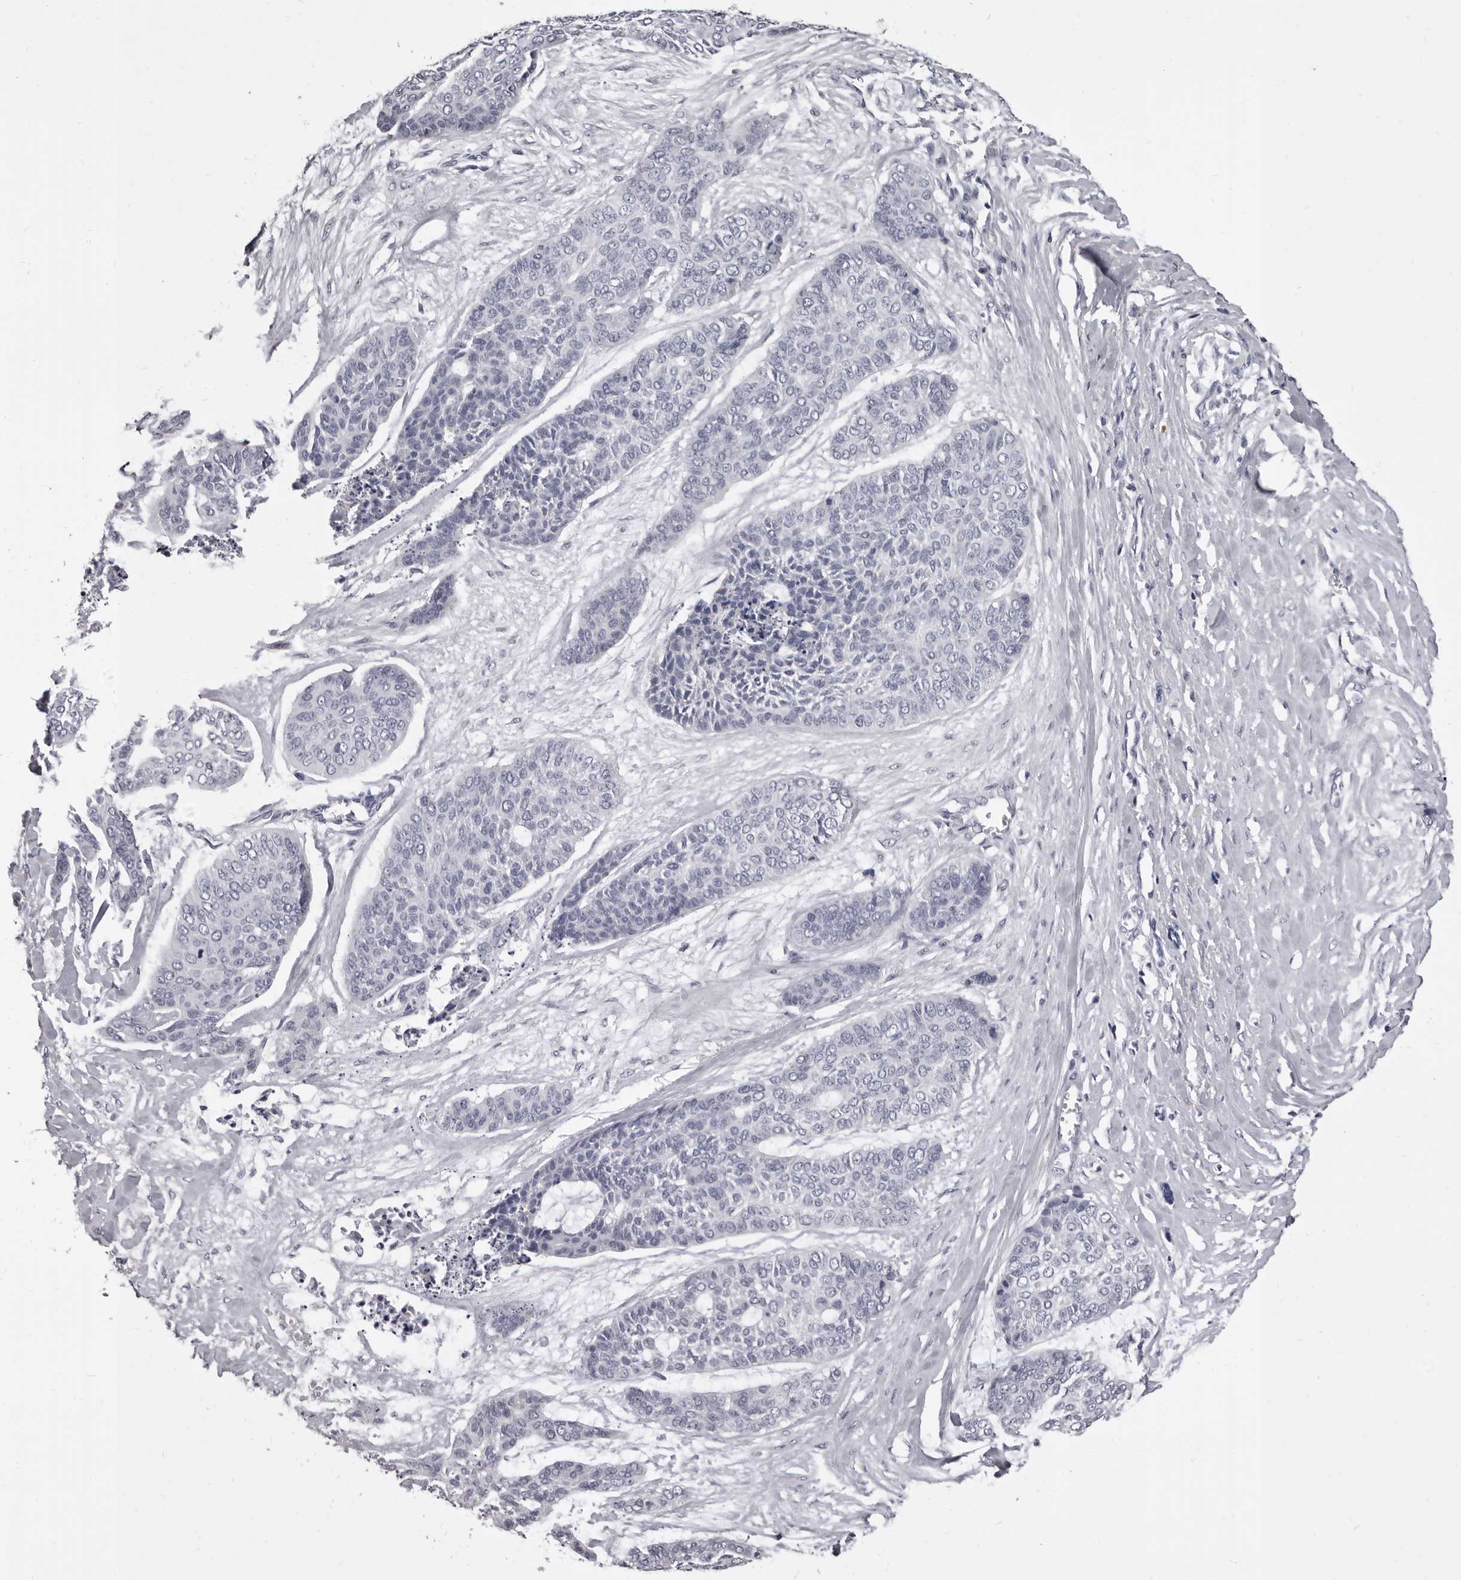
{"staining": {"intensity": "negative", "quantity": "none", "location": "none"}, "tissue": "skin cancer", "cell_type": "Tumor cells", "image_type": "cancer", "snomed": [{"axis": "morphology", "description": "Basal cell carcinoma"}, {"axis": "topography", "description": "Skin"}], "caption": "A high-resolution histopathology image shows immunohistochemistry staining of skin cancer (basal cell carcinoma), which displays no significant positivity in tumor cells. (DAB IHC, high magnification).", "gene": "GZMH", "patient": {"sex": "female", "age": 64}}